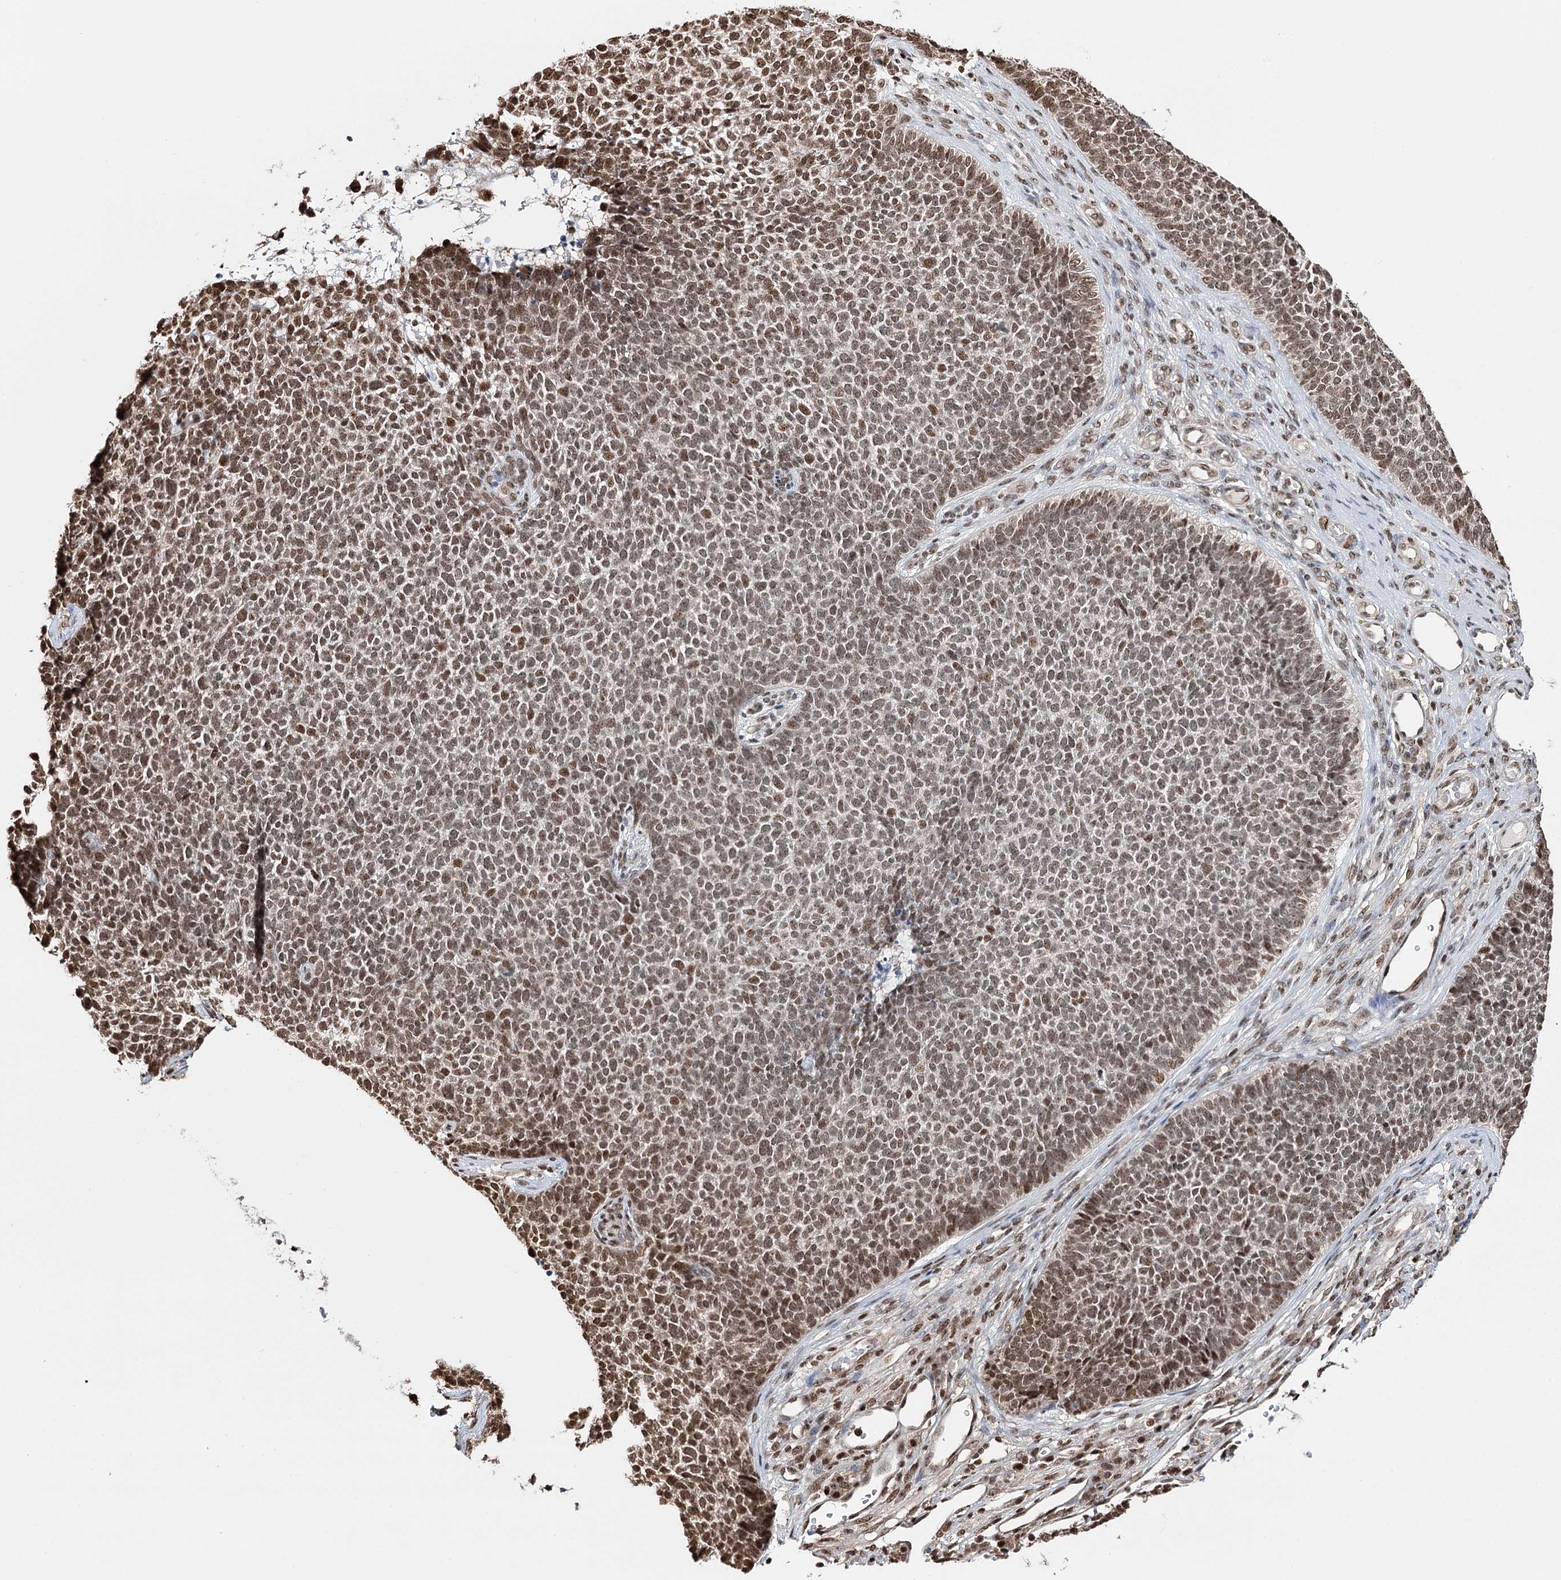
{"staining": {"intensity": "moderate", "quantity": ">75%", "location": "nuclear"}, "tissue": "skin cancer", "cell_type": "Tumor cells", "image_type": "cancer", "snomed": [{"axis": "morphology", "description": "Basal cell carcinoma"}, {"axis": "topography", "description": "Skin"}], "caption": "Human basal cell carcinoma (skin) stained with a protein marker displays moderate staining in tumor cells.", "gene": "RPS27A", "patient": {"sex": "female", "age": 84}}